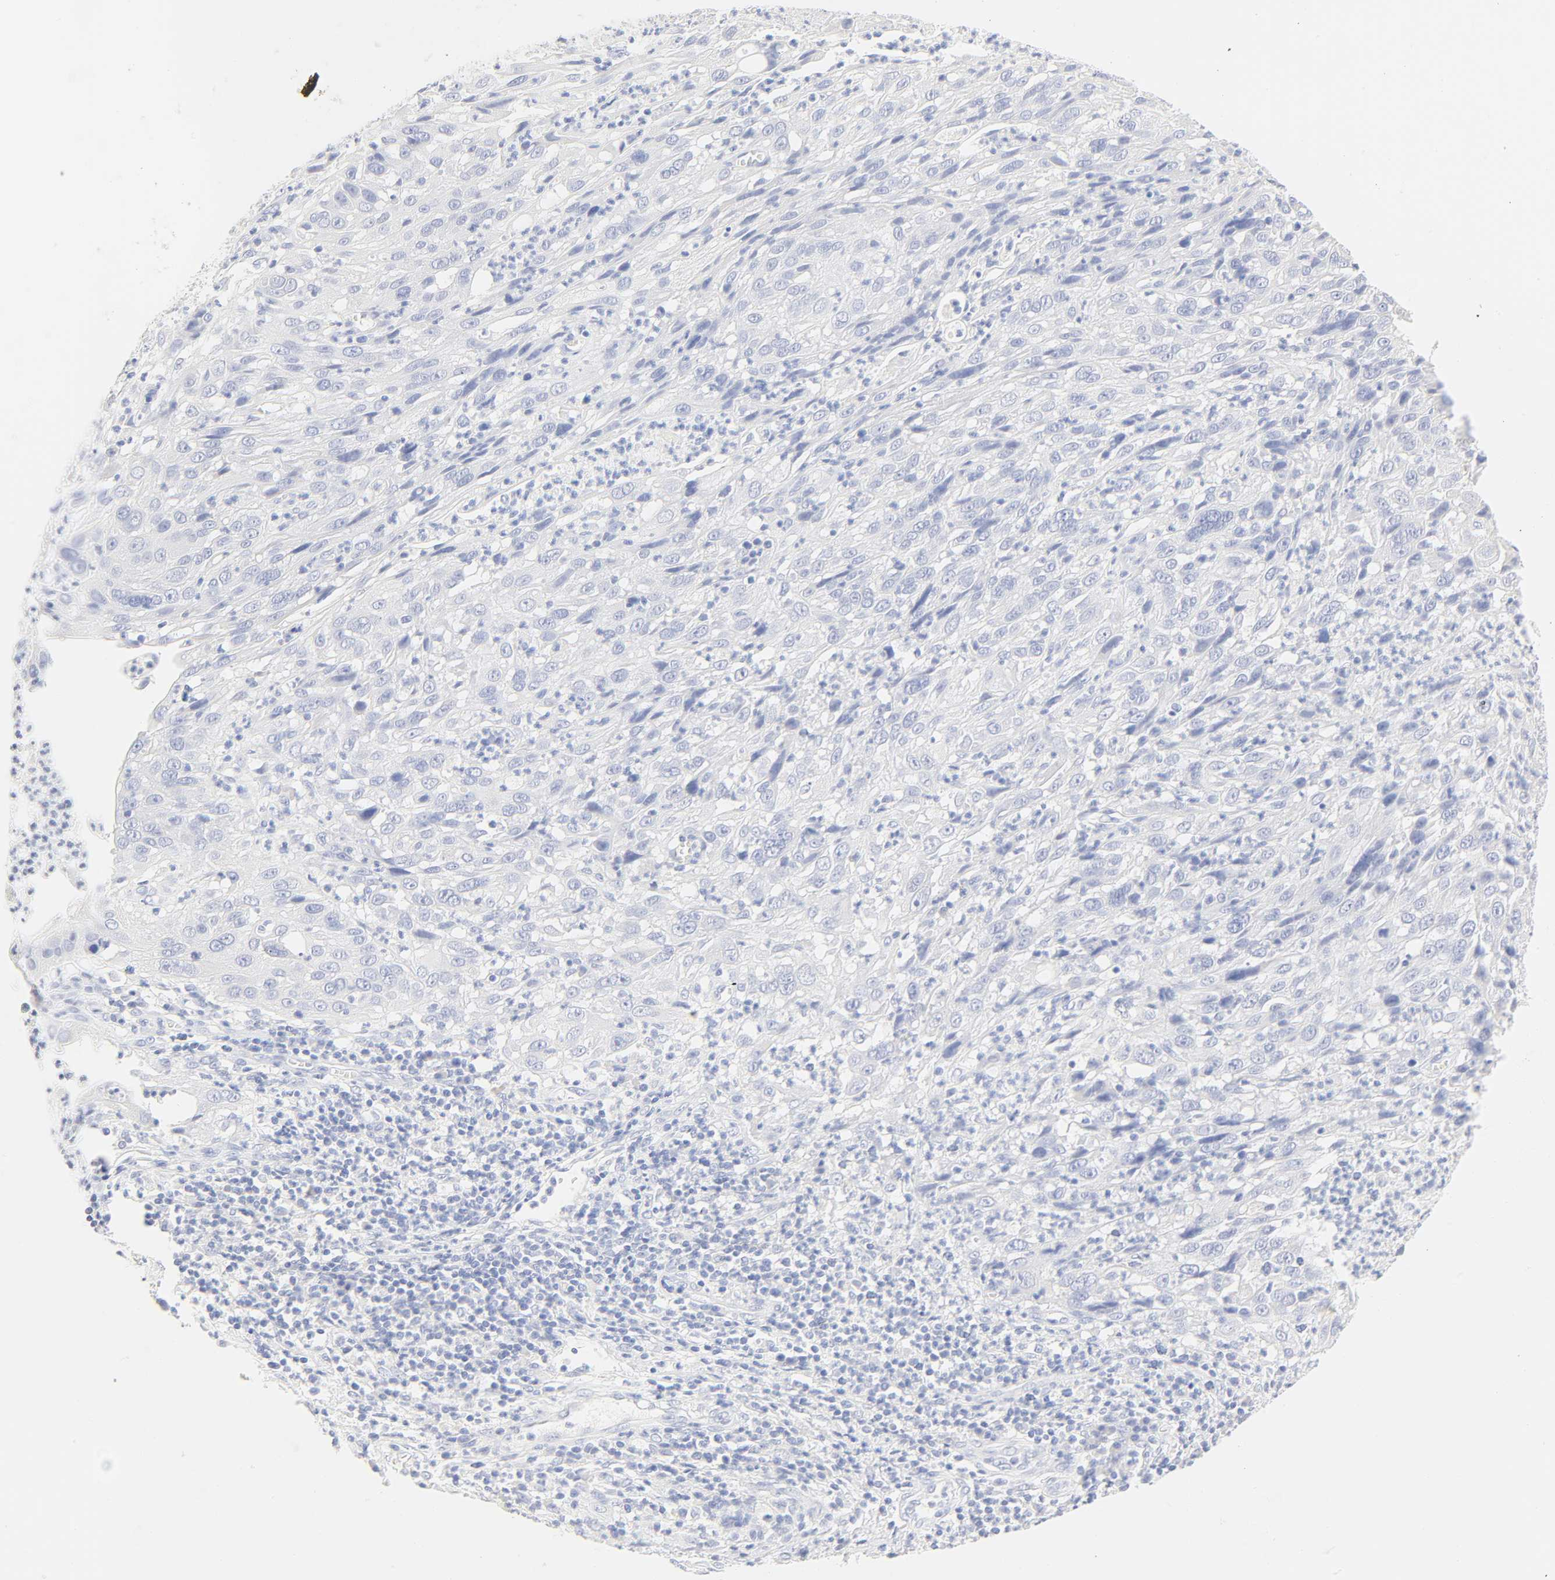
{"staining": {"intensity": "negative", "quantity": "none", "location": "none"}, "tissue": "cervical cancer", "cell_type": "Tumor cells", "image_type": "cancer", "snomed": [{"axis": "morphology", "description": "Squamous cell carcinoma, NOS"}, {"axis": "topography", "description": "Cervix"}], "caption": "This image is of cervical cancer (squamous cell carcinoma) stained with IHC to label a protein in brown with the nuclei are counter-stained blue. There is no expression in tumor cells. (Immunohistochemistry, brightfield microscopy, high magnification).", "gene": "SLCO1B3", "patient": {"sex": "female", "age": 32}}